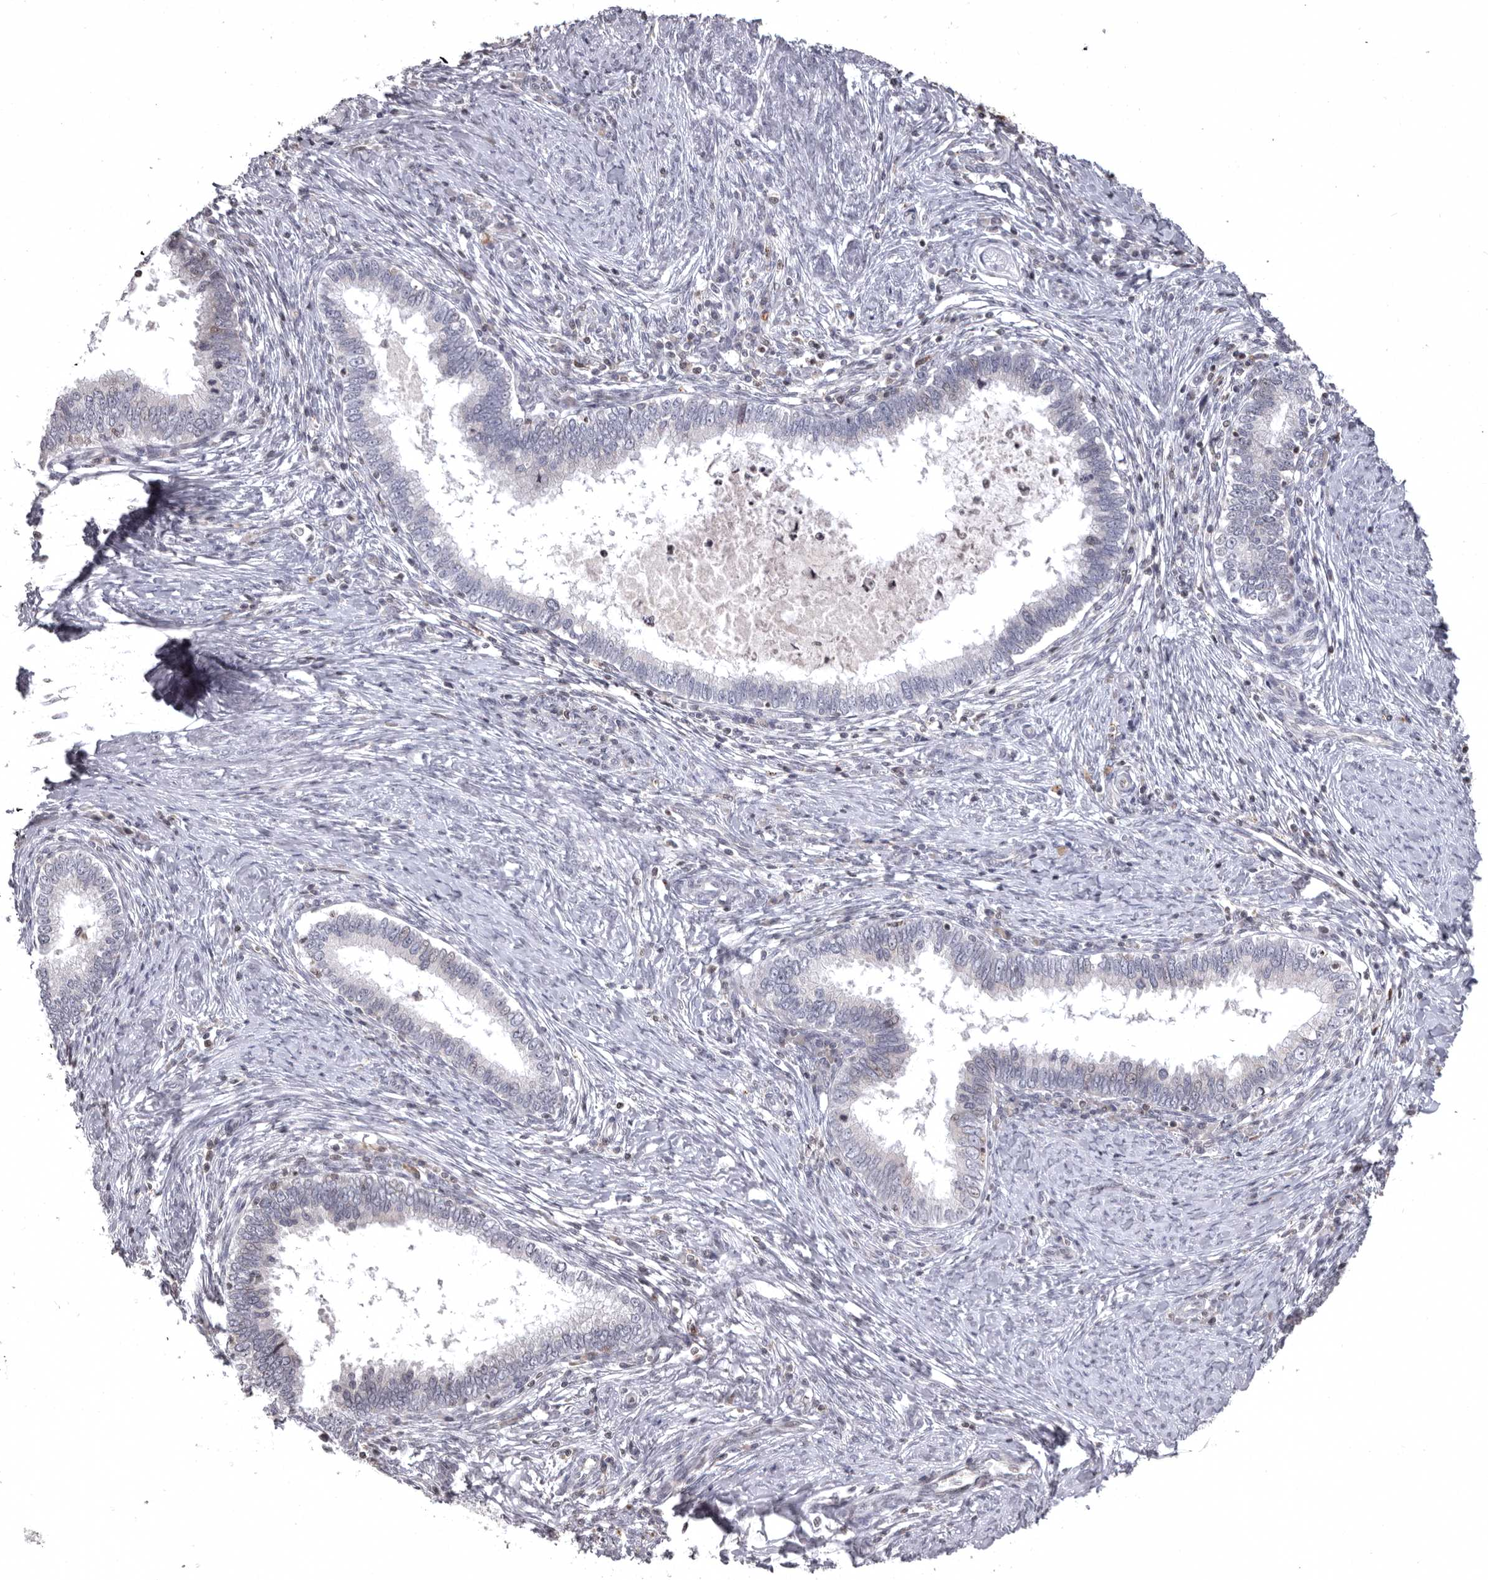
{"staining": {"intensity": "weak", "quantity": "<25%", "location": "nuclear"}, "tissue": "cervical cancer", "cell_type": "Tumor cells", "image_type": "cancer", "snomed": [{"axis": "morphology", "description": "Adenocarcinoma, NOS"}, {"axis": "topography", "description": "Cervix"}], "caption": "An IHC photomicrograph of adenocarcinoma (cervical) is shown. There is no staining in tumor cells of adenocarcinoma (cervical). (DAB immunohistochemistry (IHC) visualized using brightfield microscopy, high magnification).", "gene": "AZIN1", "patient": {"sex": "female", "age": 36}}